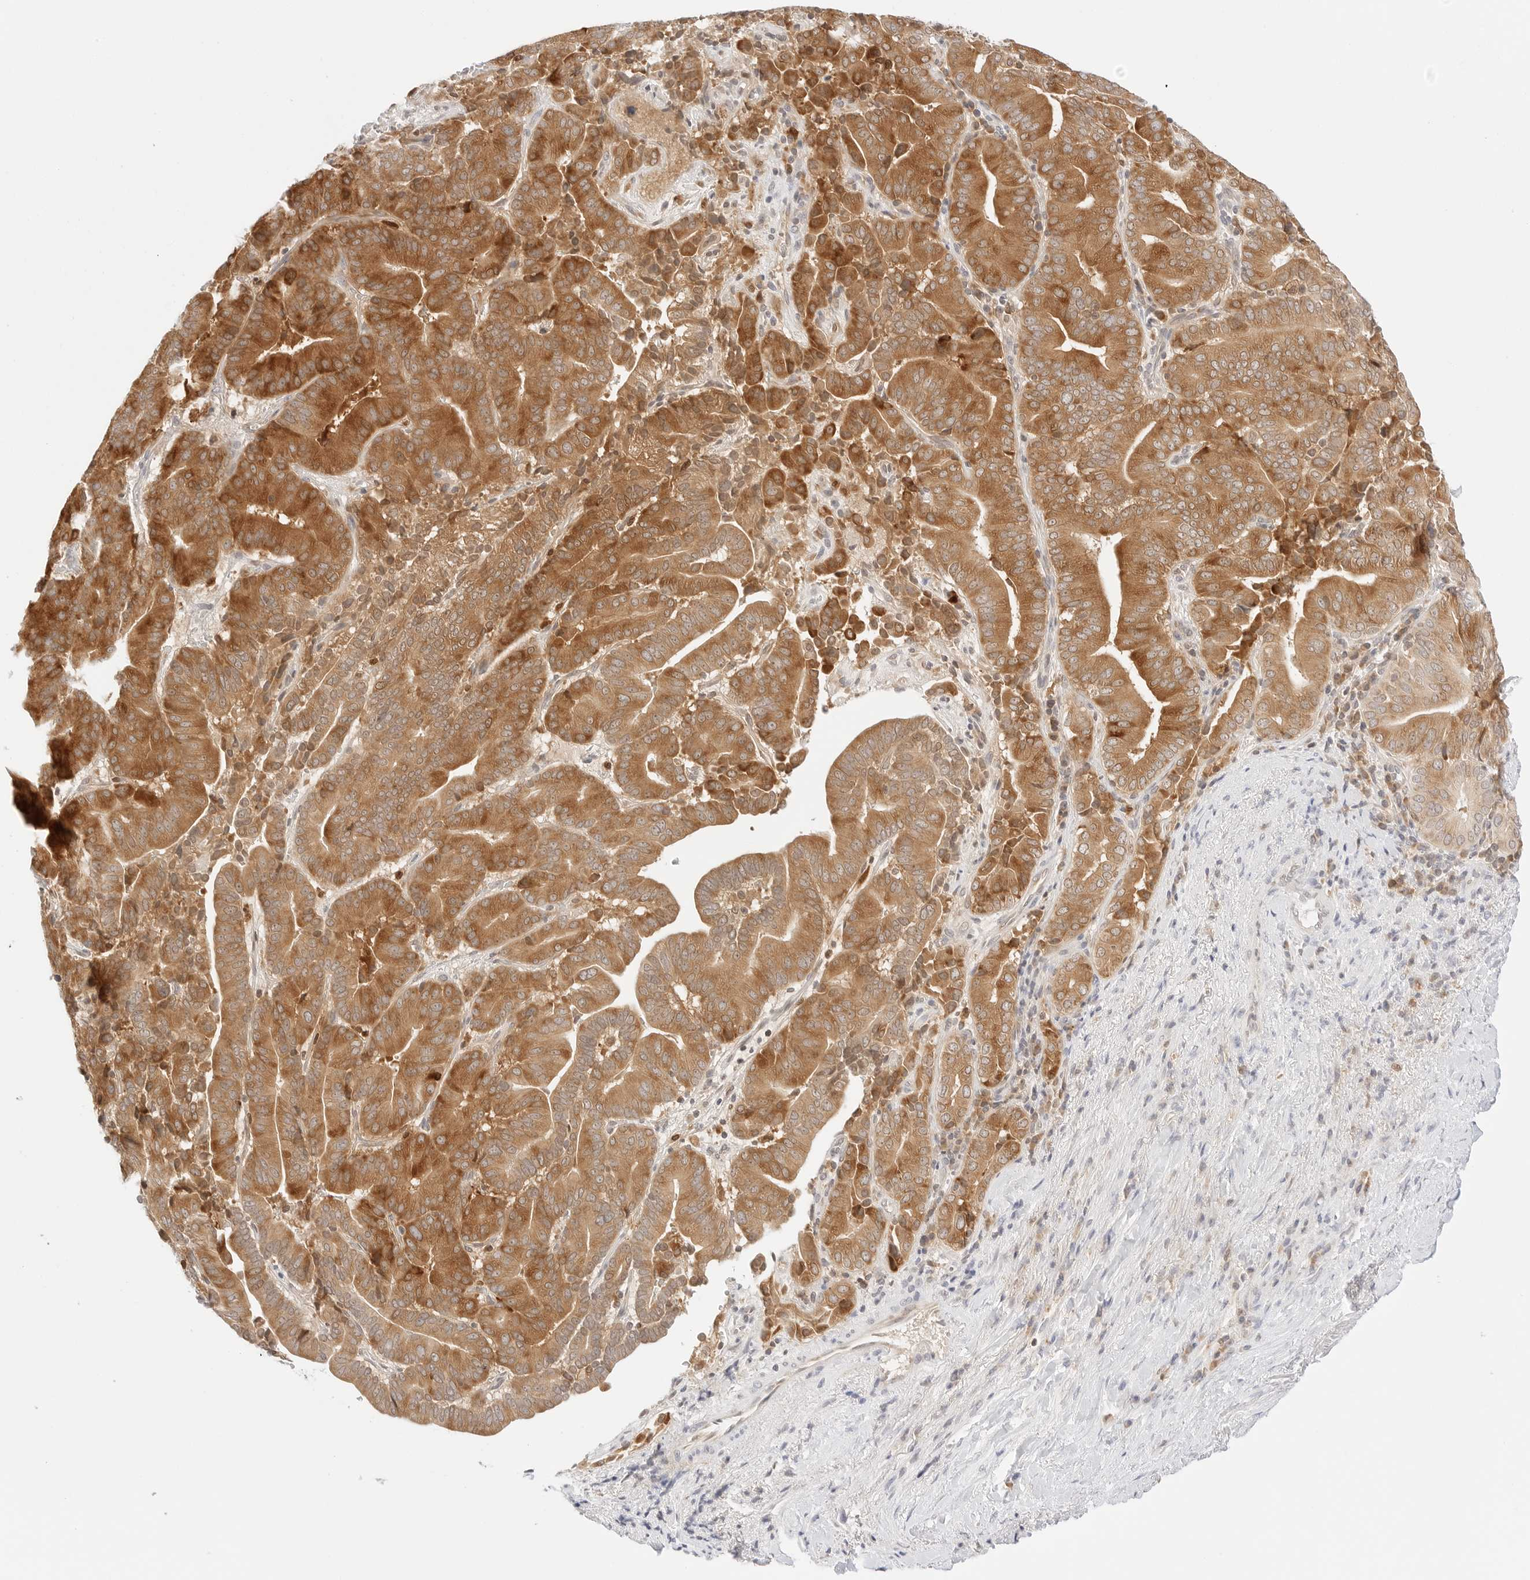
{"staining": {"intensity": "moderate", "quantity": ">75%", "location": "cytoplasmic/membranous"}, "tissue": "liver cancer", "cell_type": "Tumor cells", "image_type": "cancer", "snomed": [{"axis": "morphology", "description": "Cholangiocarcinoma"}, {"axis": "topography", "description": "Liver"}], "caption": "Human liver cancer stained with a protein marker demonstrates moderate staining in tumor cells.", "gene": "ERO1B", "patient": {"sex": "female", "age": 75}}